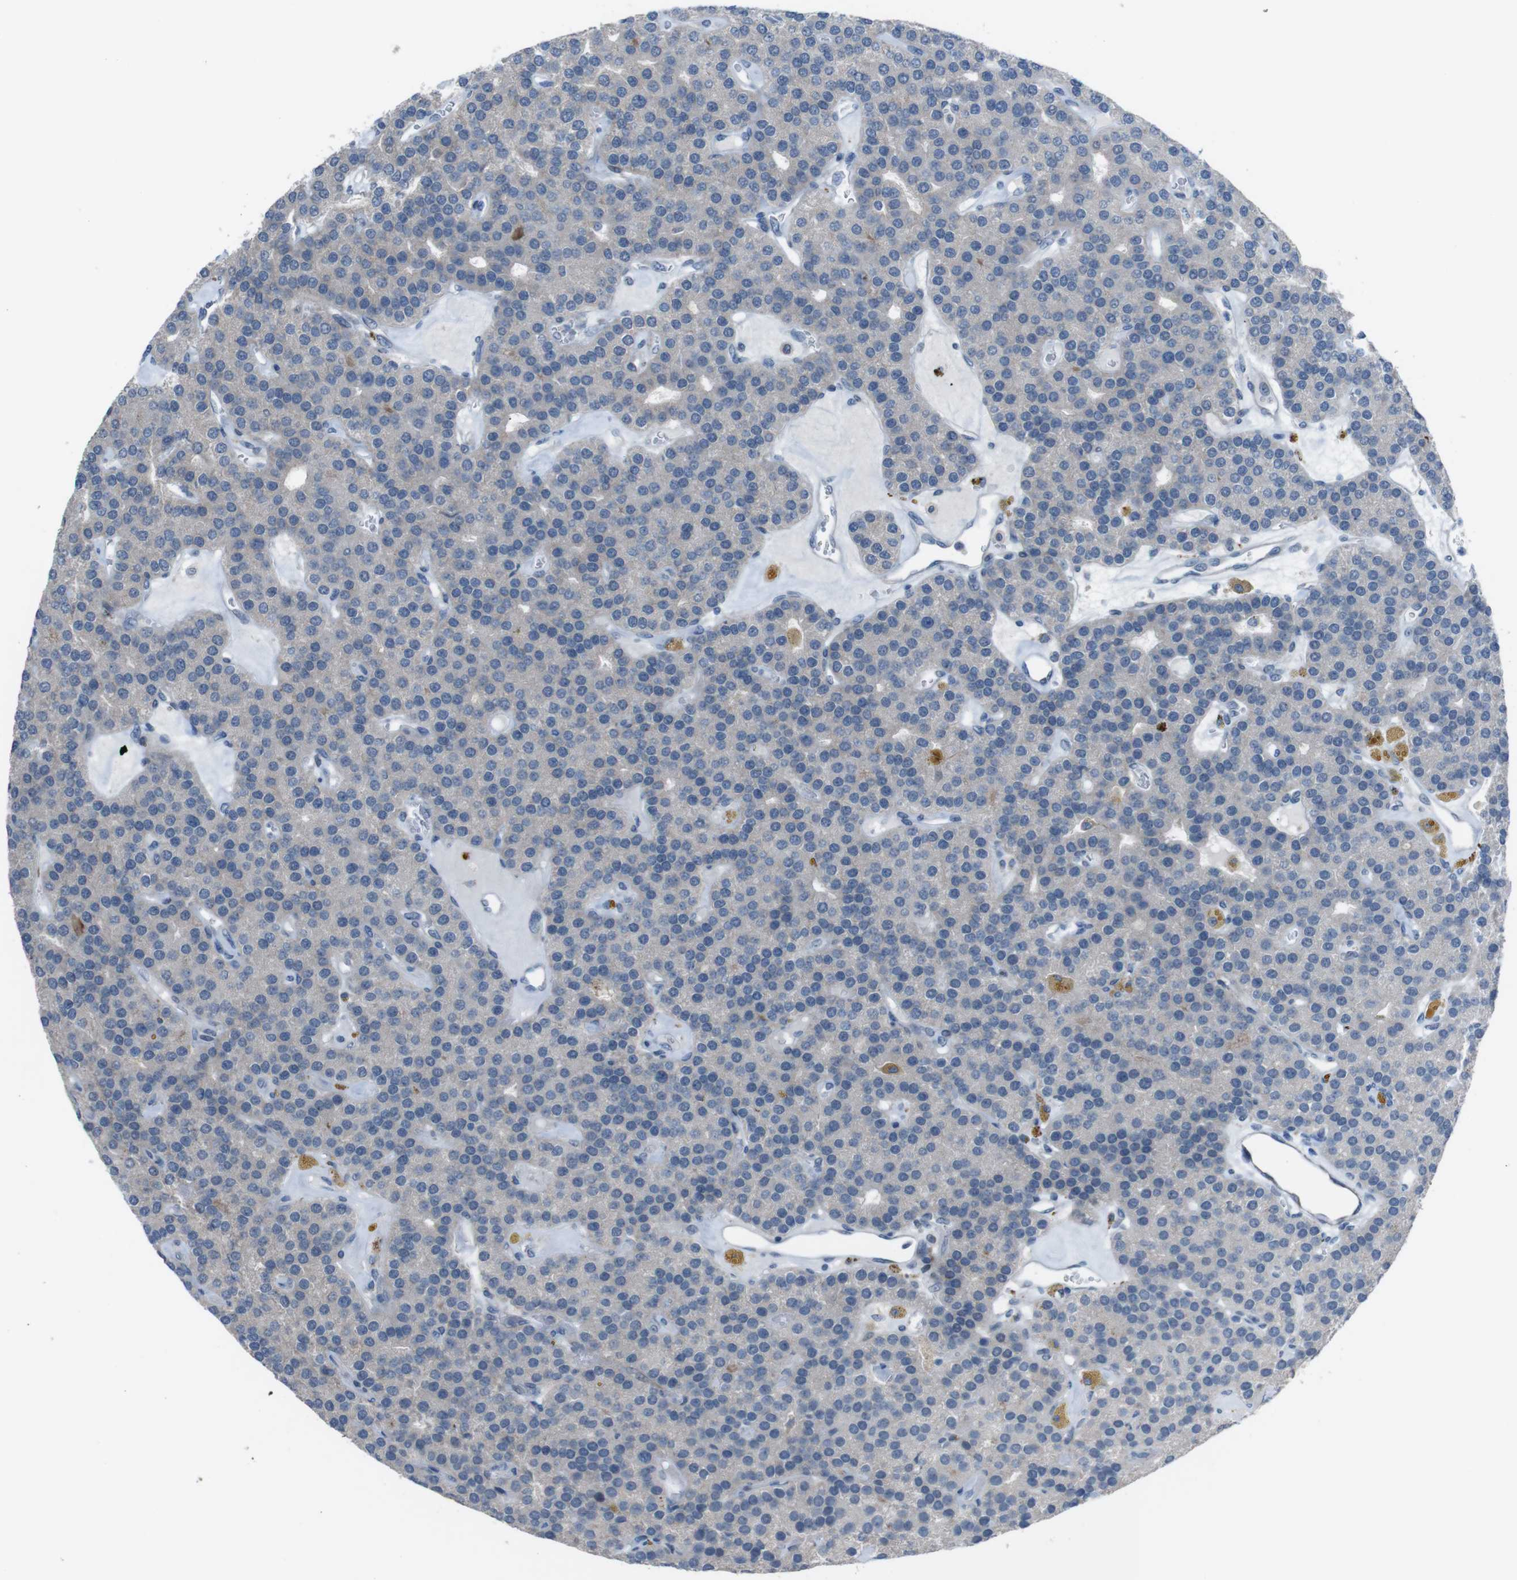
{"staining": {"intensity": "negative", "quantity": "none", "location": "none"}, "tissue": "parathyroid gland", "cell_type": "Glandular cells", "image_type": "normal", "snomed": [{"axis": "morphology", "description": "Normal tissue, NOS"}, {"axis": "morphology", "description": "Adenoma, NOS"}, {"axis": "topography", "description": "Parathyroid gland"}], "caption": "DAB (3,3'-diaminobenzidine) immunohistochemical staining of benign human parathyroid gland demonstrates no significant staining in glandular cells.", "gene": "CDH22", "patient": {"sex": "female", "age": 86}}